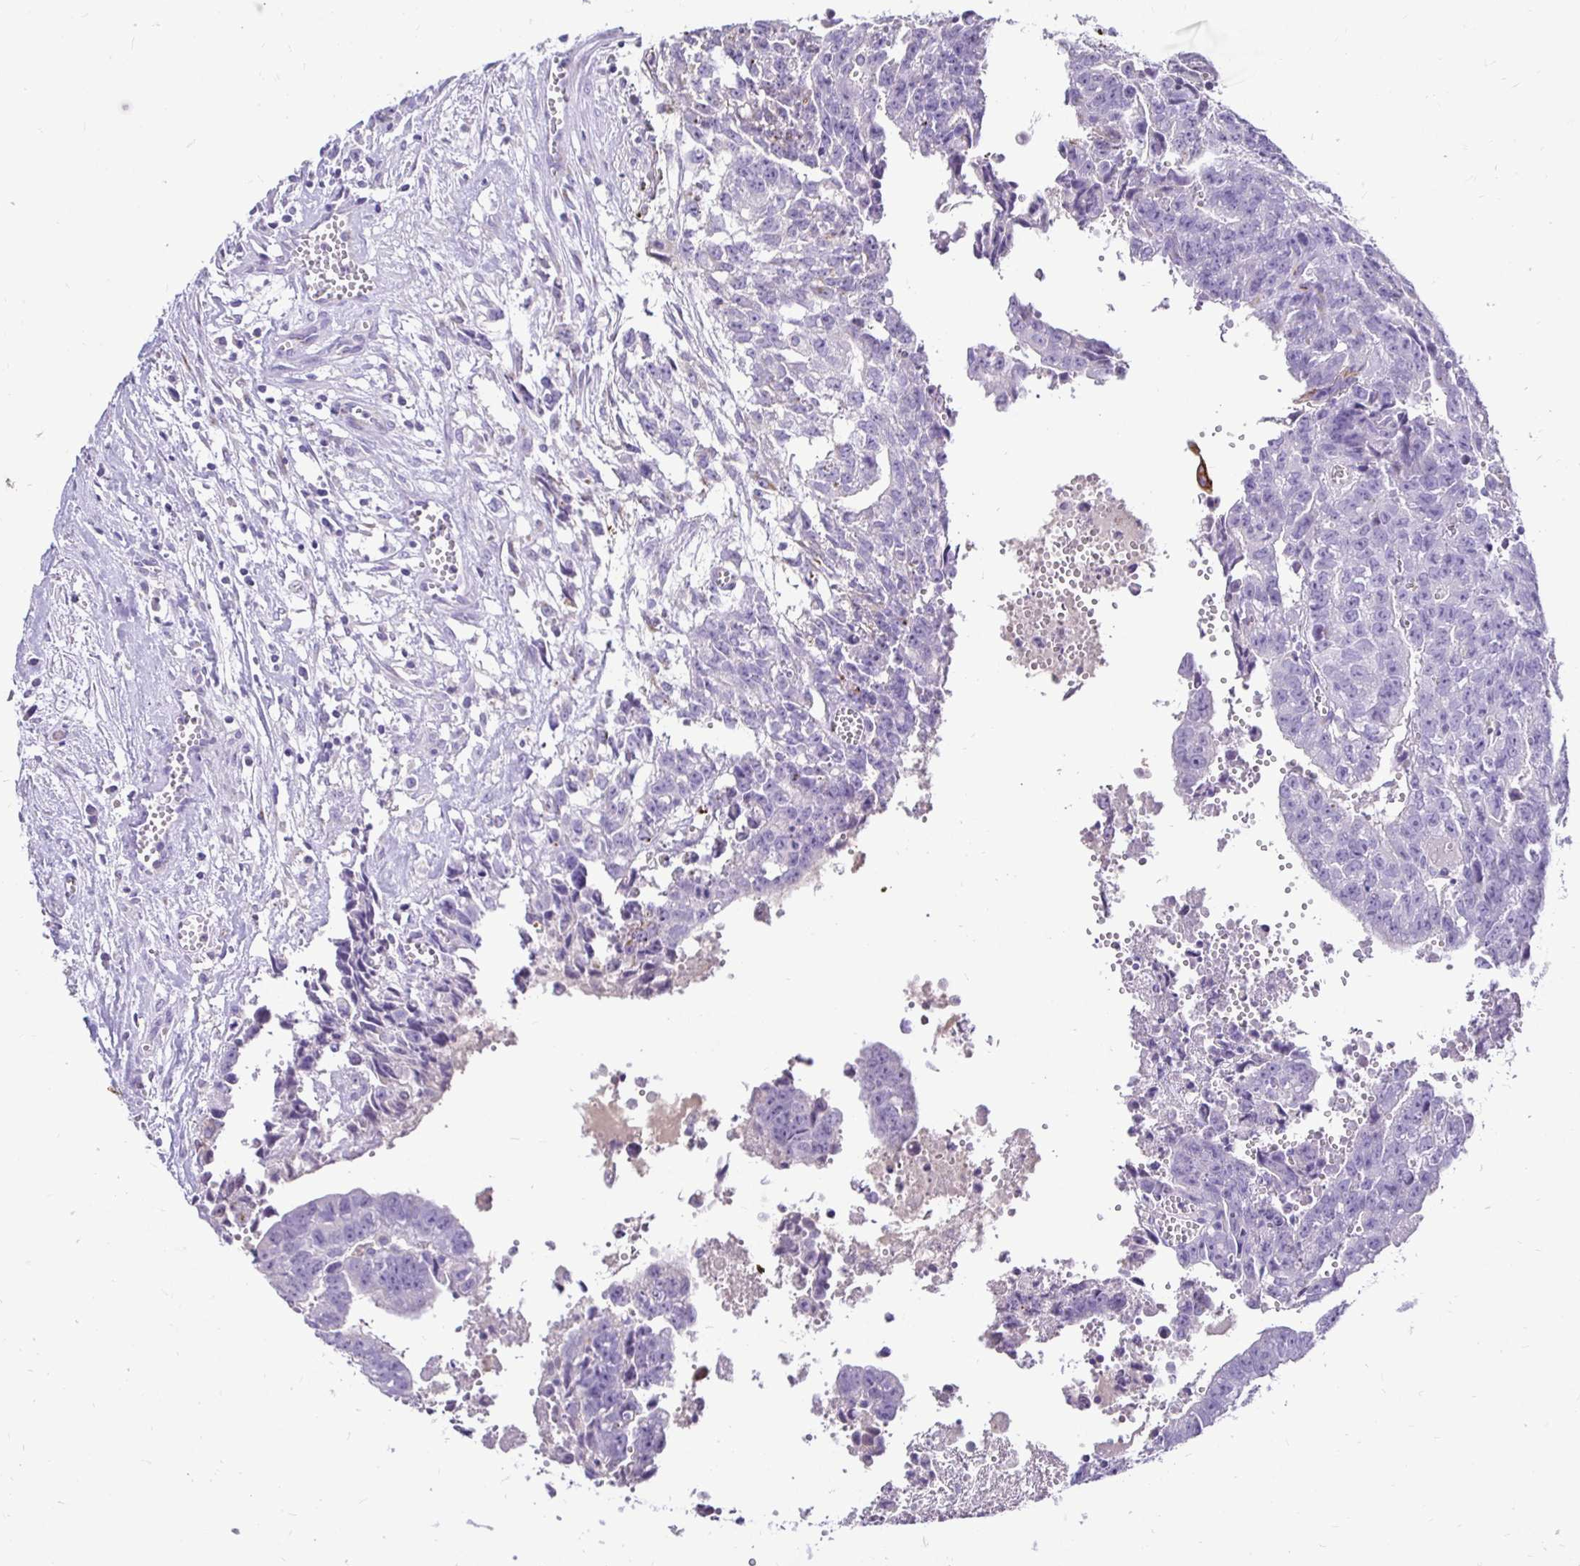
{"staining": {"intensity": "negative", "quantity": "none", "location": "none"}, "tissue": "testis cancer", "cell_type": "Tumor cells", "image_type": "cancer", "snomed": [{"axis": "morphology", "description": "Carcinoma, Embryonal, NOS"}, {"axis": "morphology", "description": "Teratoma, malignant, NOS"}, {"axis": "topography", "description": "Testis"}], "caption": "Immunohistochemistry of testis cancer (malignant teratoma) reveals no positivity in tumor cells. (DAB (3,3'-diaminobenzidine) immunohistochemistry visualized using brightfield microscopy, high magnification).", "gene": "TAF1D", "patient": {"sex": "male", "age": 24}}